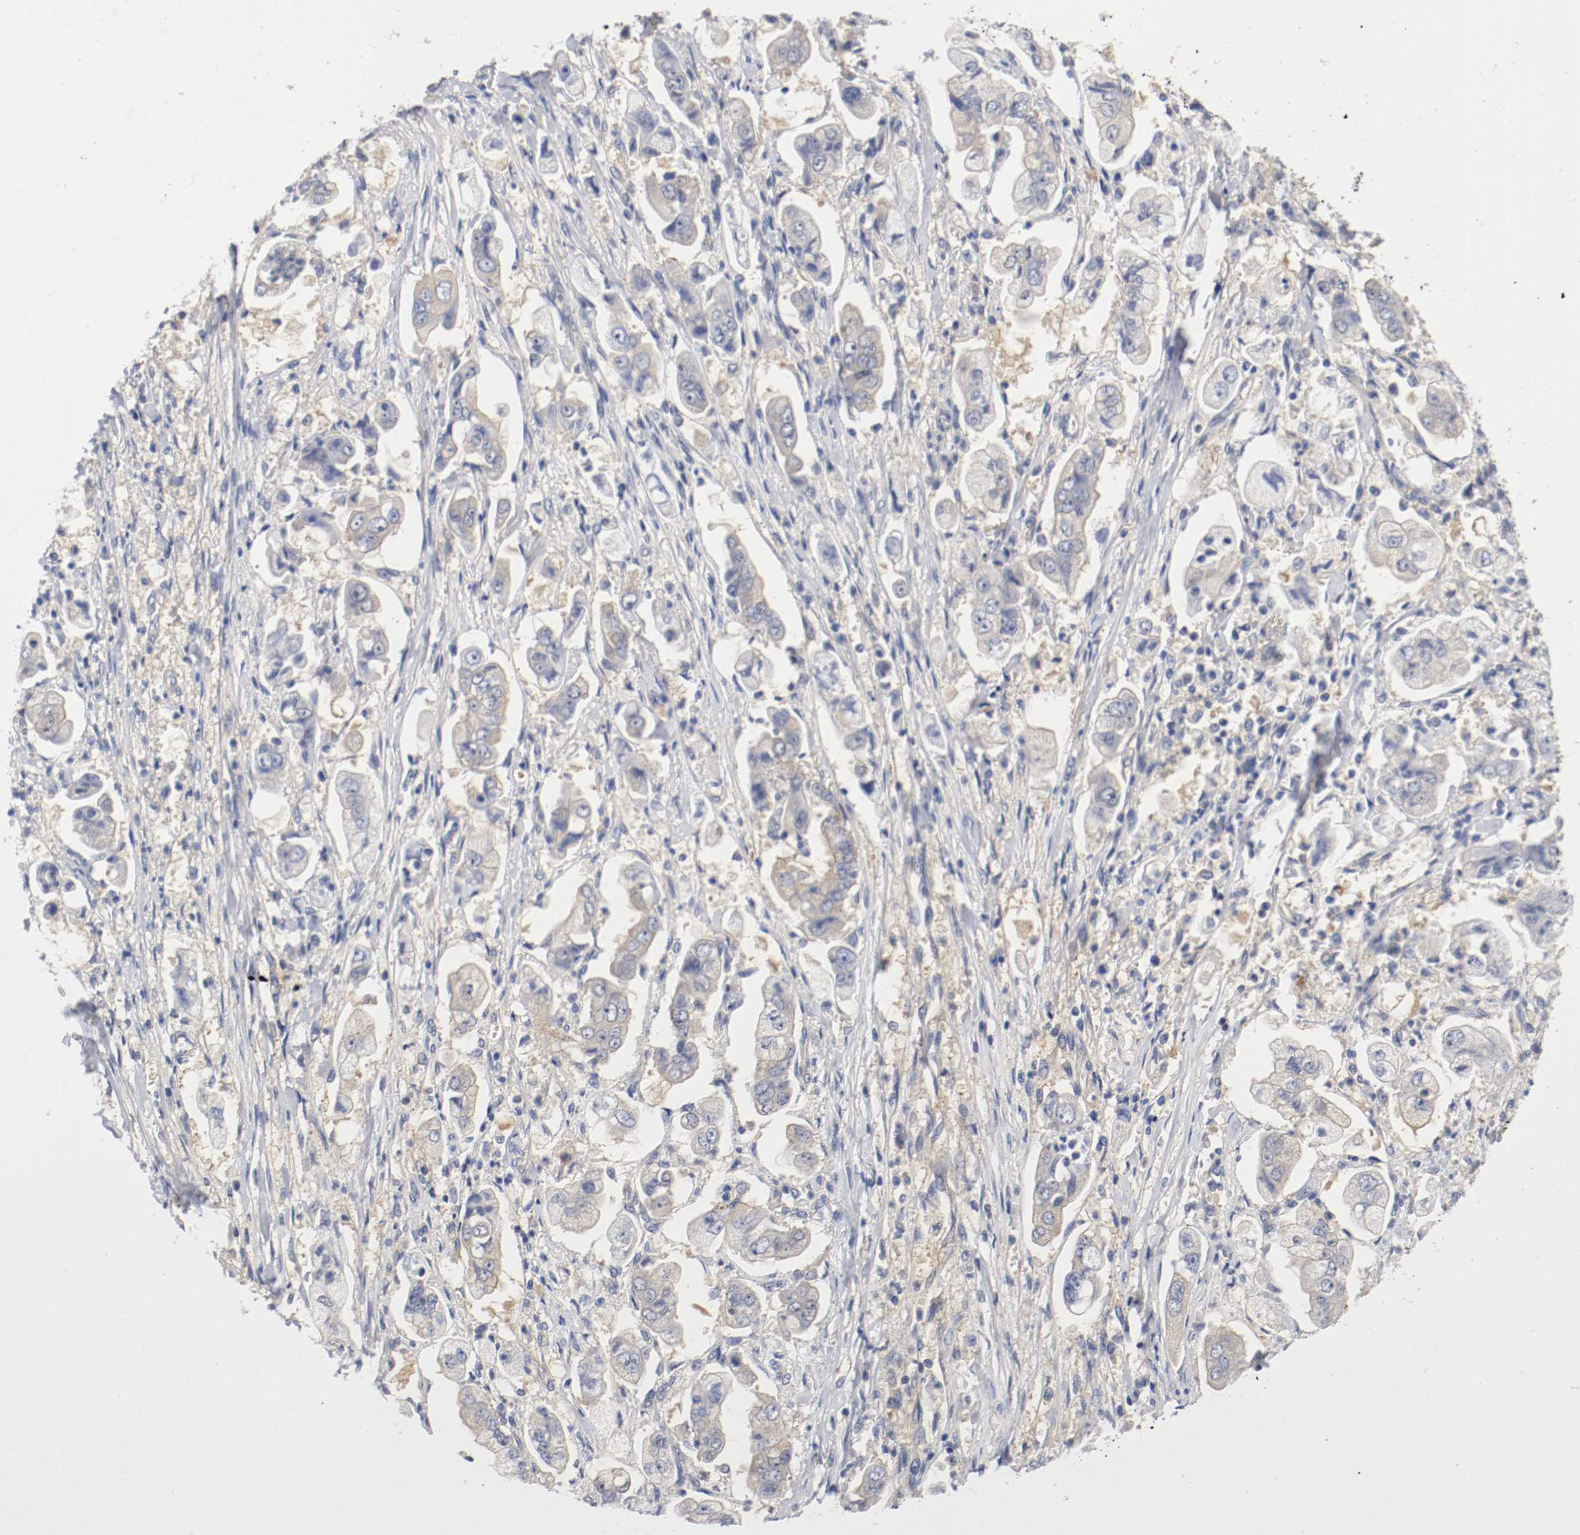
{"staining": {"intensity": "weak", "quantity": ">75%", "location": "cytoplasmic/membranous"}, "tissue": "stomach cancer", "cell_type": "Tumor cells", "image_type": "cancer", "snomed": [{"axis": "morphology", "description": "Adenocarcinoma, NOS"}, {"axis": "topography", "description": "Stomach"}], "caption": "Adenocarcinoma (stomach) stained with DAB immunohistochemistry exhibits low levels of weak cytoplasmic/membranous expression in about >75% of tumor cells.", "gene": "HGS", "patient": {"sex": "male", "age": 62}}